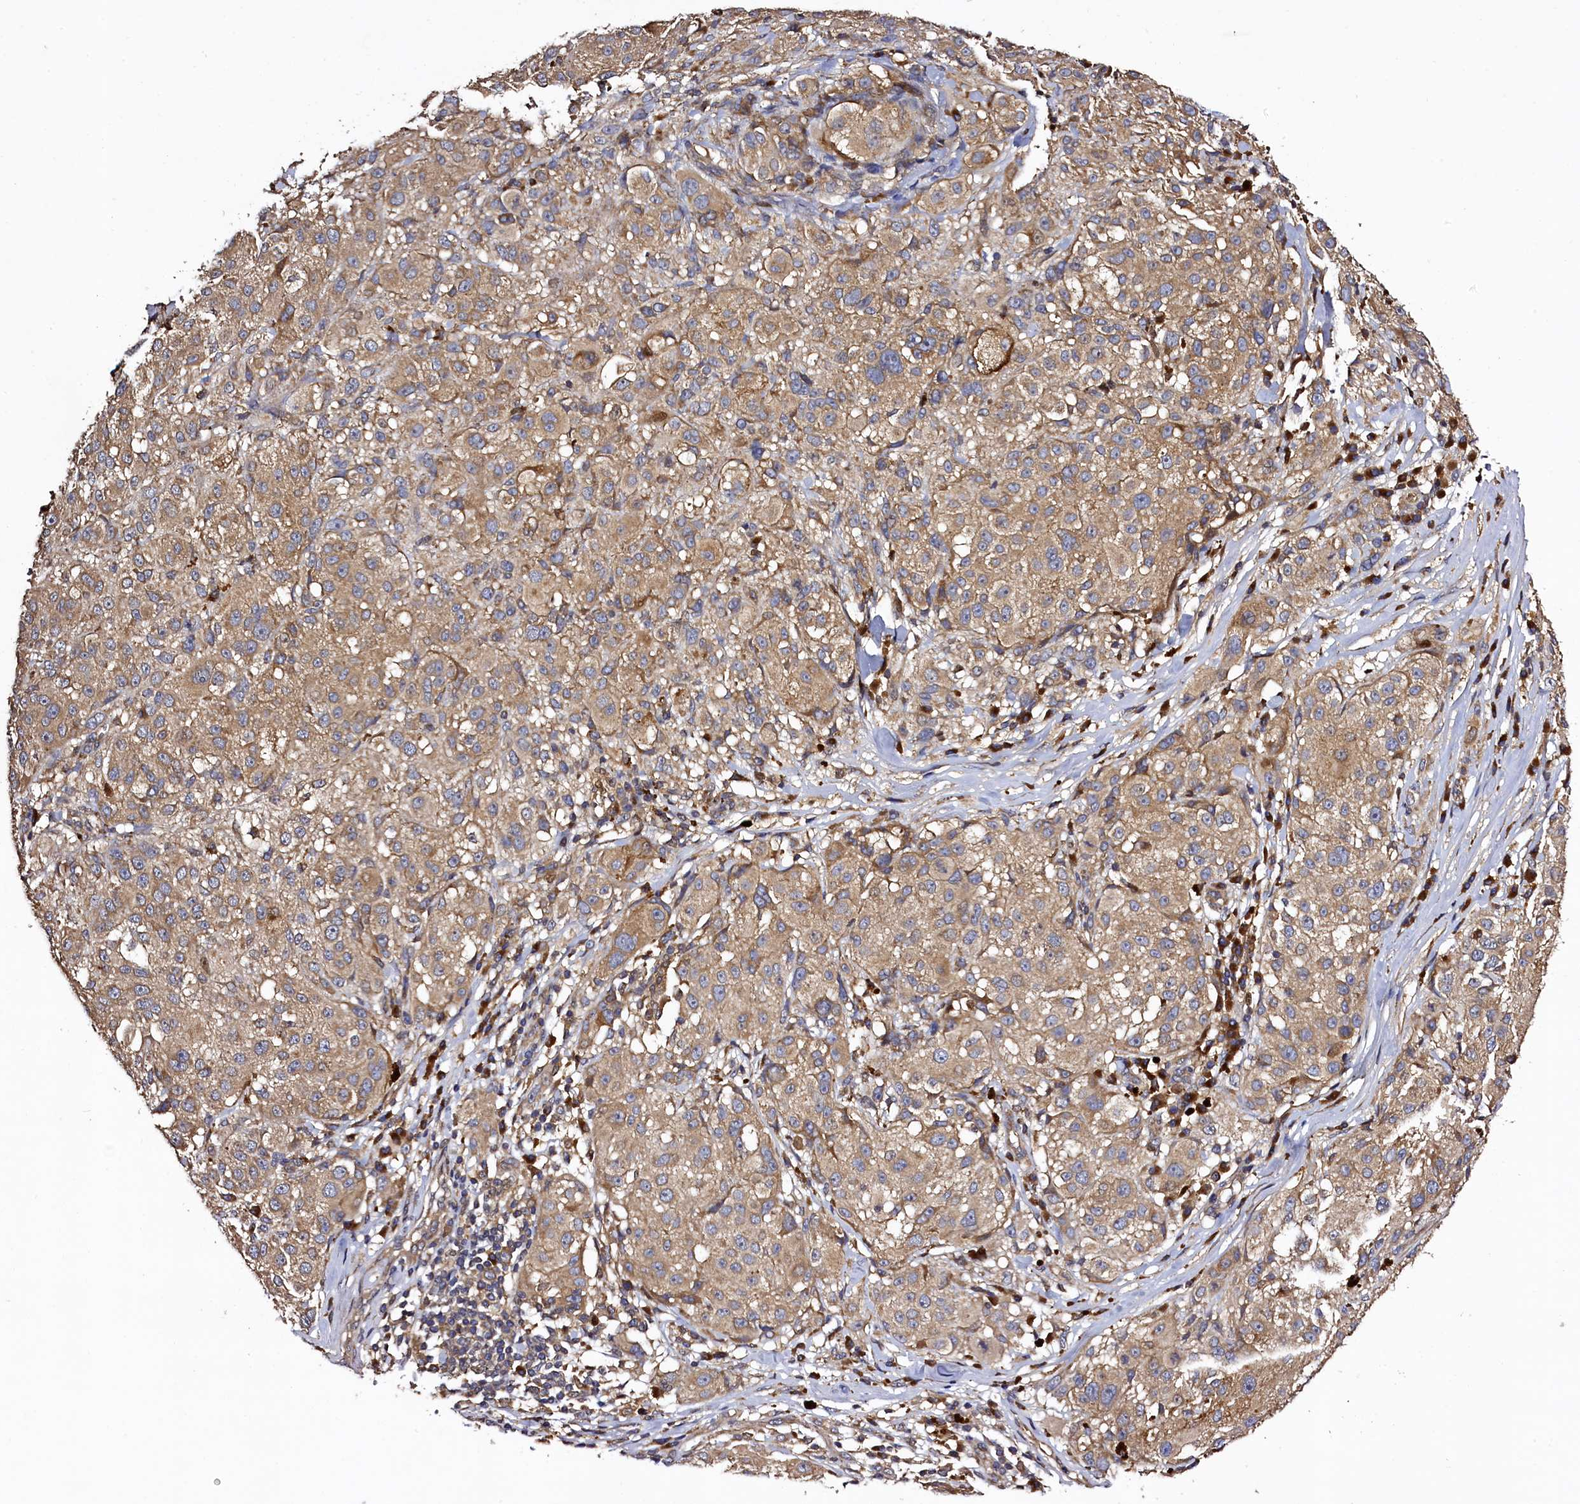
{"staining": {"intensity": "moderate", "quantity": ">75%", "location": "cytoplasmic/membranous"}, "tissue": "melanoma", "cell_type": "Tumor cells", "image_type": "cancer", "snomed": [{"axis": "morphology", "description": "Necrosis, NOS"}, {"axis": "morphology", "description": "Malignant melanoma, NOS"}, {"axis": "topography", "description": "Skin"}], "caption": "IHC image of melanoma stained for a protein (brown), which displays medium levels of moderate cytoplasmic/membranous staining in approximately >75% of tumor cells.", "gene": "KLC2", "patient": {"sex": "female", "age": 87}}